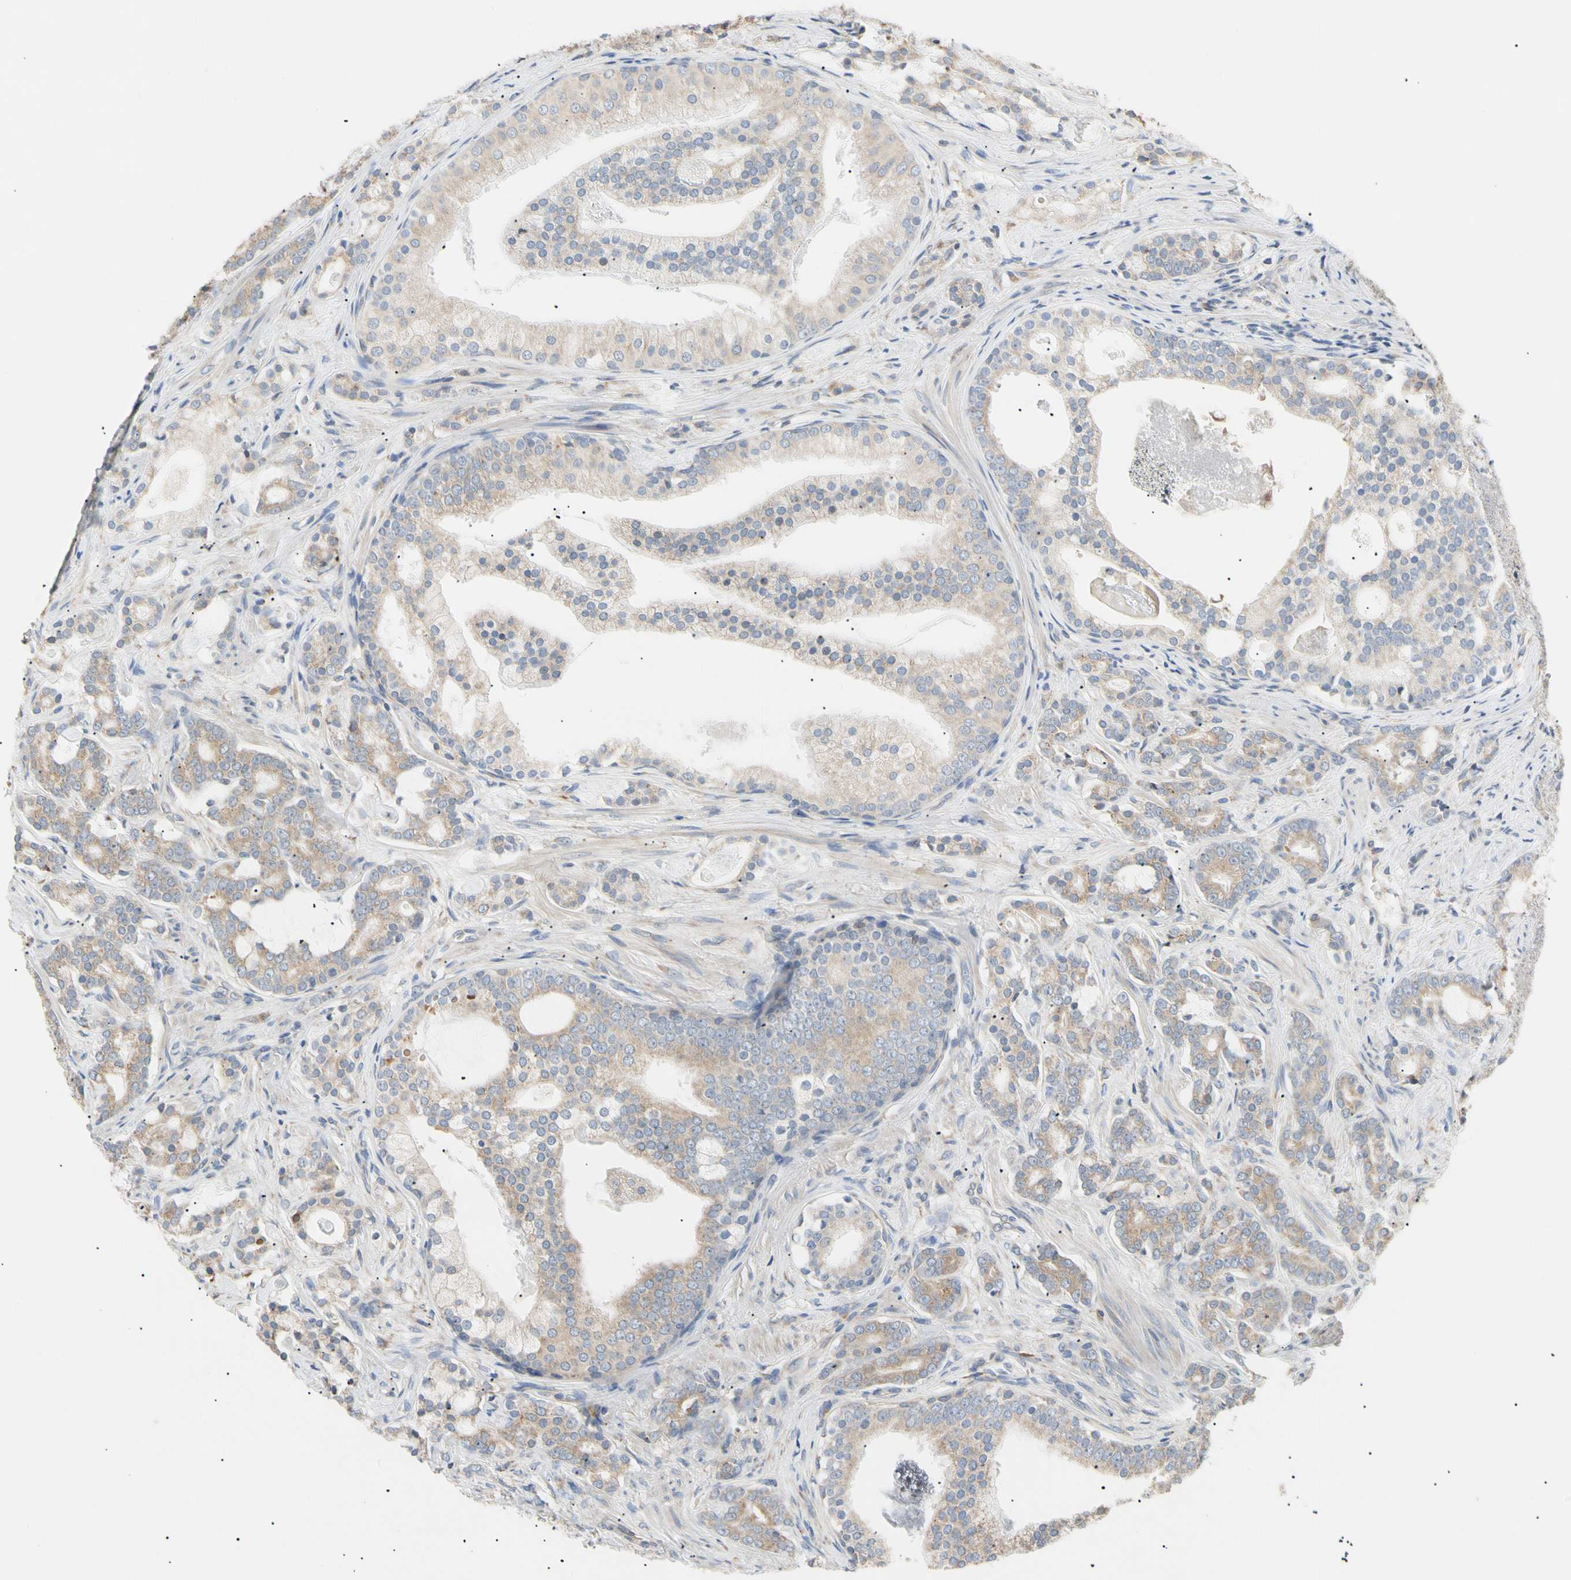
{"staining": {"intensity": "weak", "quantity": ">75%", "location": "cytoplasmic/membranous"}, "tissue": "prostate cancer", "cell_type": "Tumor cells", "image_type": "cancer", "snomed": [{"axis": "morphology", "description": "Adenocarcinoma, Low grade"}, {"axis": "topography", "description": "Prostate"}], "caption": "Adenocarcinoma (low-grade) (prostate) stained for a protein demonstrates weak cytoplasmic/membranous positivity in tumor cells.", "gene": "PLGRKT", "patient": {"sex": "male", "age": 58}}